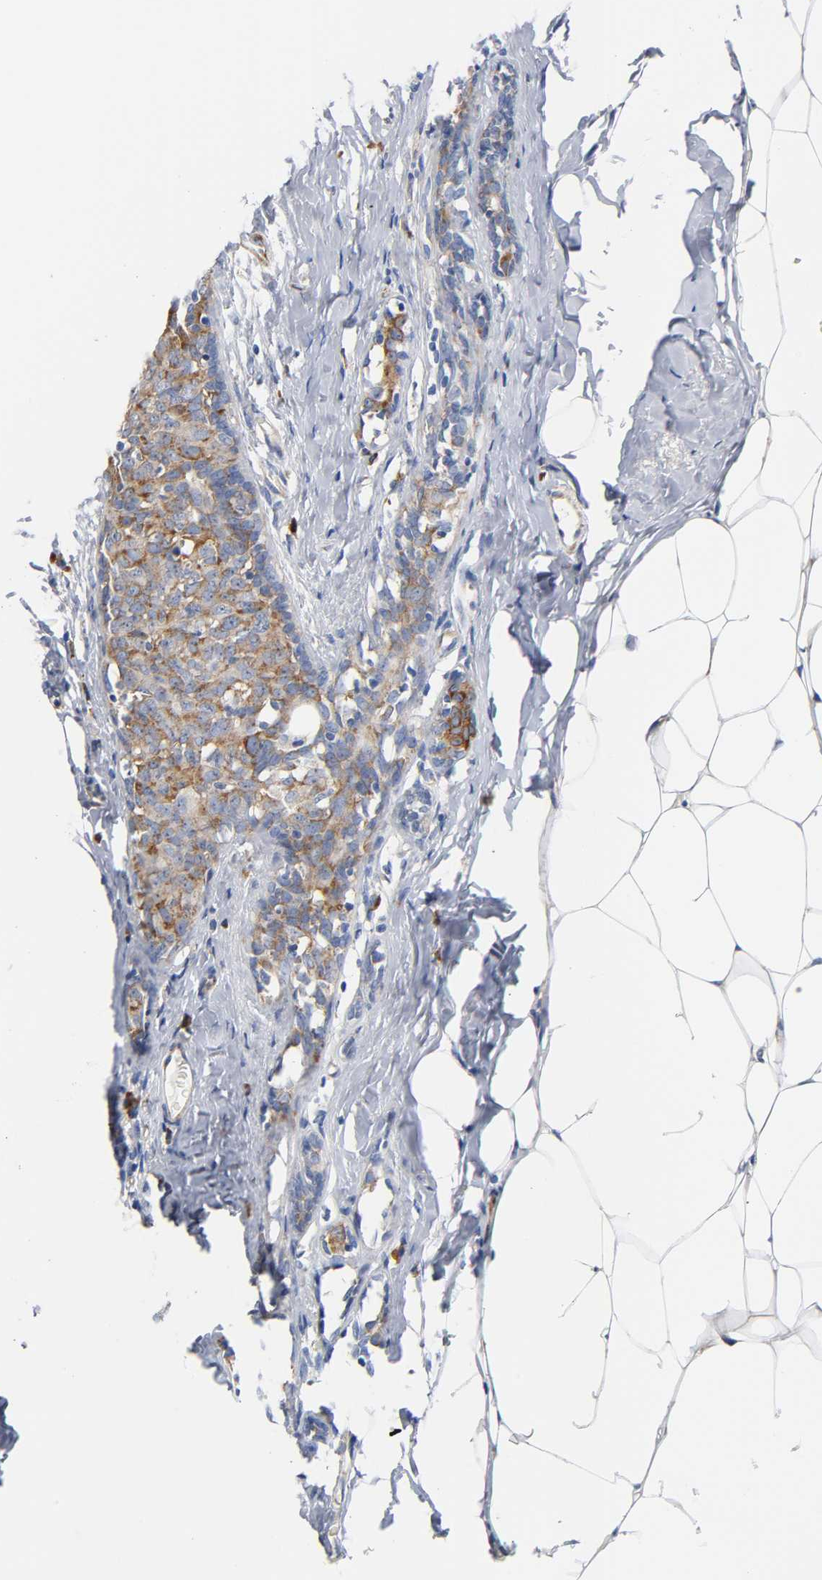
{"staining": {"intensity": "moderate", "quantity": ">75%", "location": "cytoplasmic/membranous"}, "tissue": "breast cancer", "cell_type": "Tumor cells", "image_type": "cancer", "snomed": [{"axis": "morphology", "description": "Duct carcinoma"}, {"axis": "topography", "description": "Breast"}], "caption": "Tumor cells exhibit medium levels of moderate cytoplasmic/membranous positivity in approximately >75% of cells in human breast cancer (infiltrating ductal carcinoma).", "gene": "REL", "patient": {"sex": "female", "age": 40}}